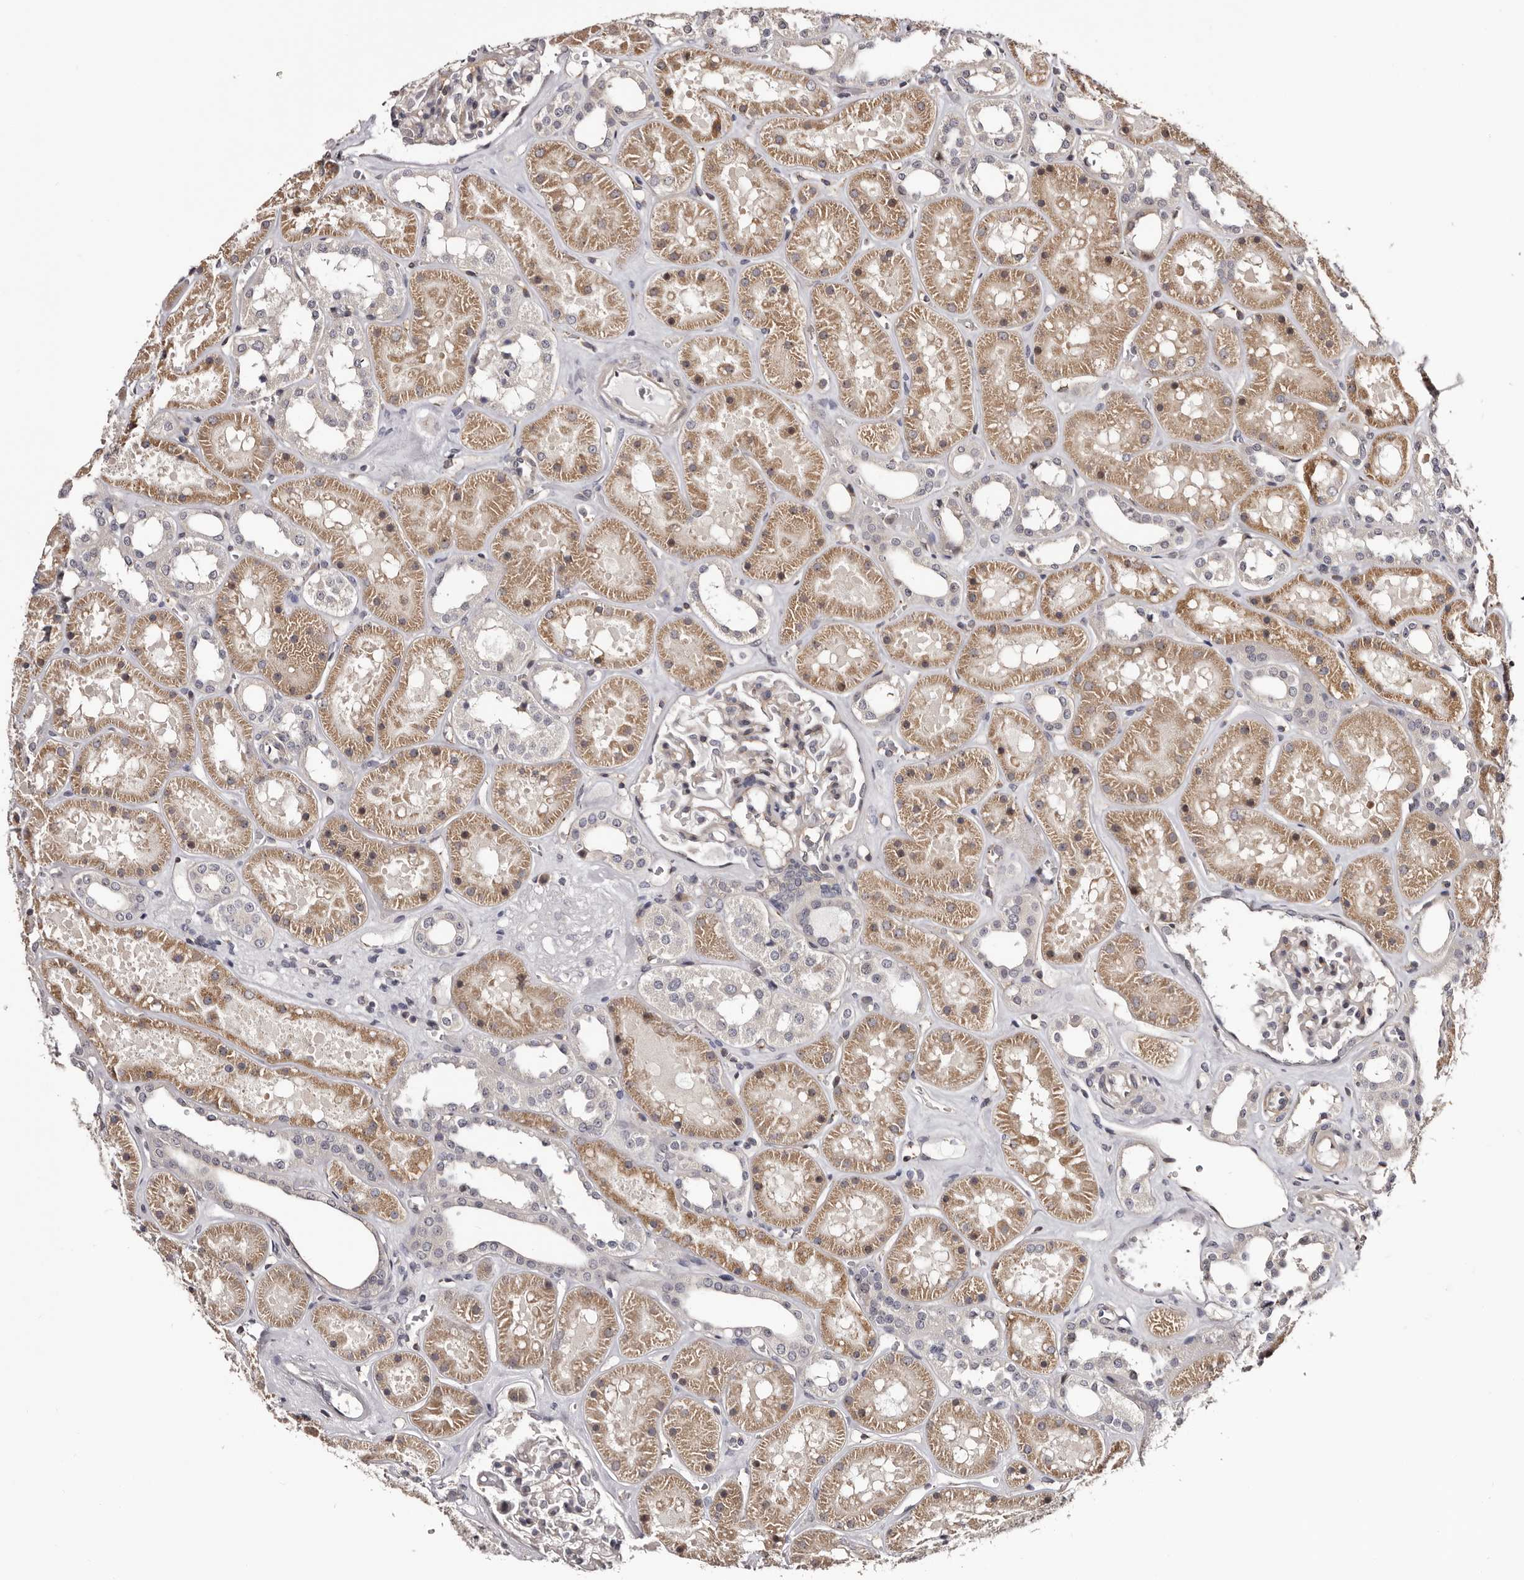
{"staining": {"intensity": "weak", "quantity": "25%-75%", "location": "cytoplasmic/membranous"}, "tissue": "kidney", "cell_type": "Cells in glomeruli", "image_type": "normal", "snomed": [{"axis": "morphology", "description": "Normal tissue, NOS"}, {"axis": "topography", "description": "Kidney"}], "caption": "The image displays a brown stain indicating the presence of a protein in the cytoplasmic/membranous of cells in glomeruli in kidney. (brown staining indicates protein expression, while blue staining denotes nuclei).", "gene": "NOL12", "patient": {"sex": "female", "age": 41}}